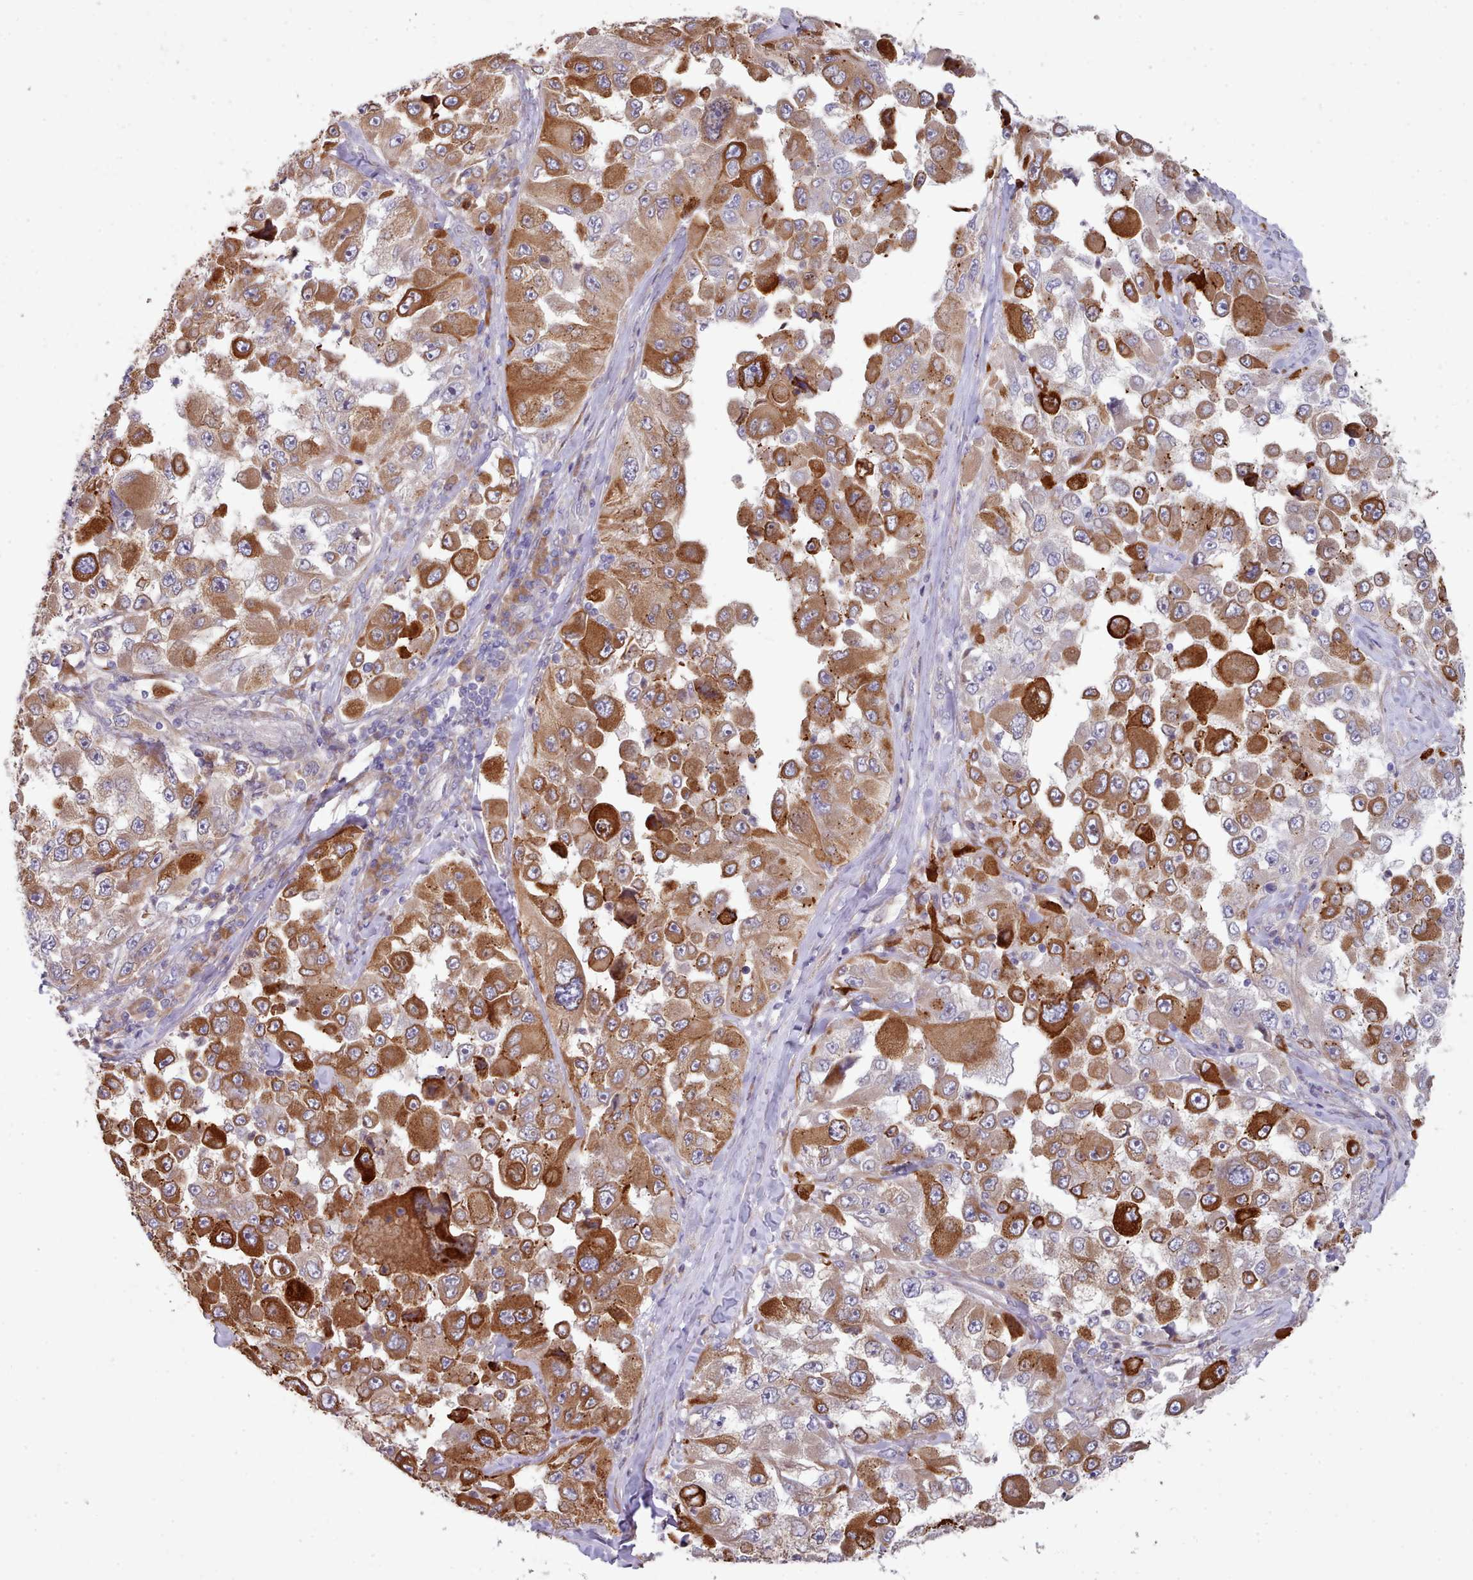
{"staining": {"intensity": "strong", "quantity": ">75%", "location": "cytoplasmic/membranous"}, "tissue": "melanoma", "cell_type": "Tumor cells", "image_type": "cancer", "snomed": [{"axis": "morphology", "description": "Malignant melanoma, Metastatic site"}, {"axis": "topography", "description": "Lymph node"}], "caption": "Protein staining reveals strong cytoplasmic/membranous expression in about >75% of tumor cells in melanoma. The staining is performed using DAB (3,3'-diaminobenzidine) brown chromogen to label protein expression. The nuclei are counter-stained blue using hematoxylin.", "gene": "TRIM26", "patient": {"sex": "male", "age": 62}}